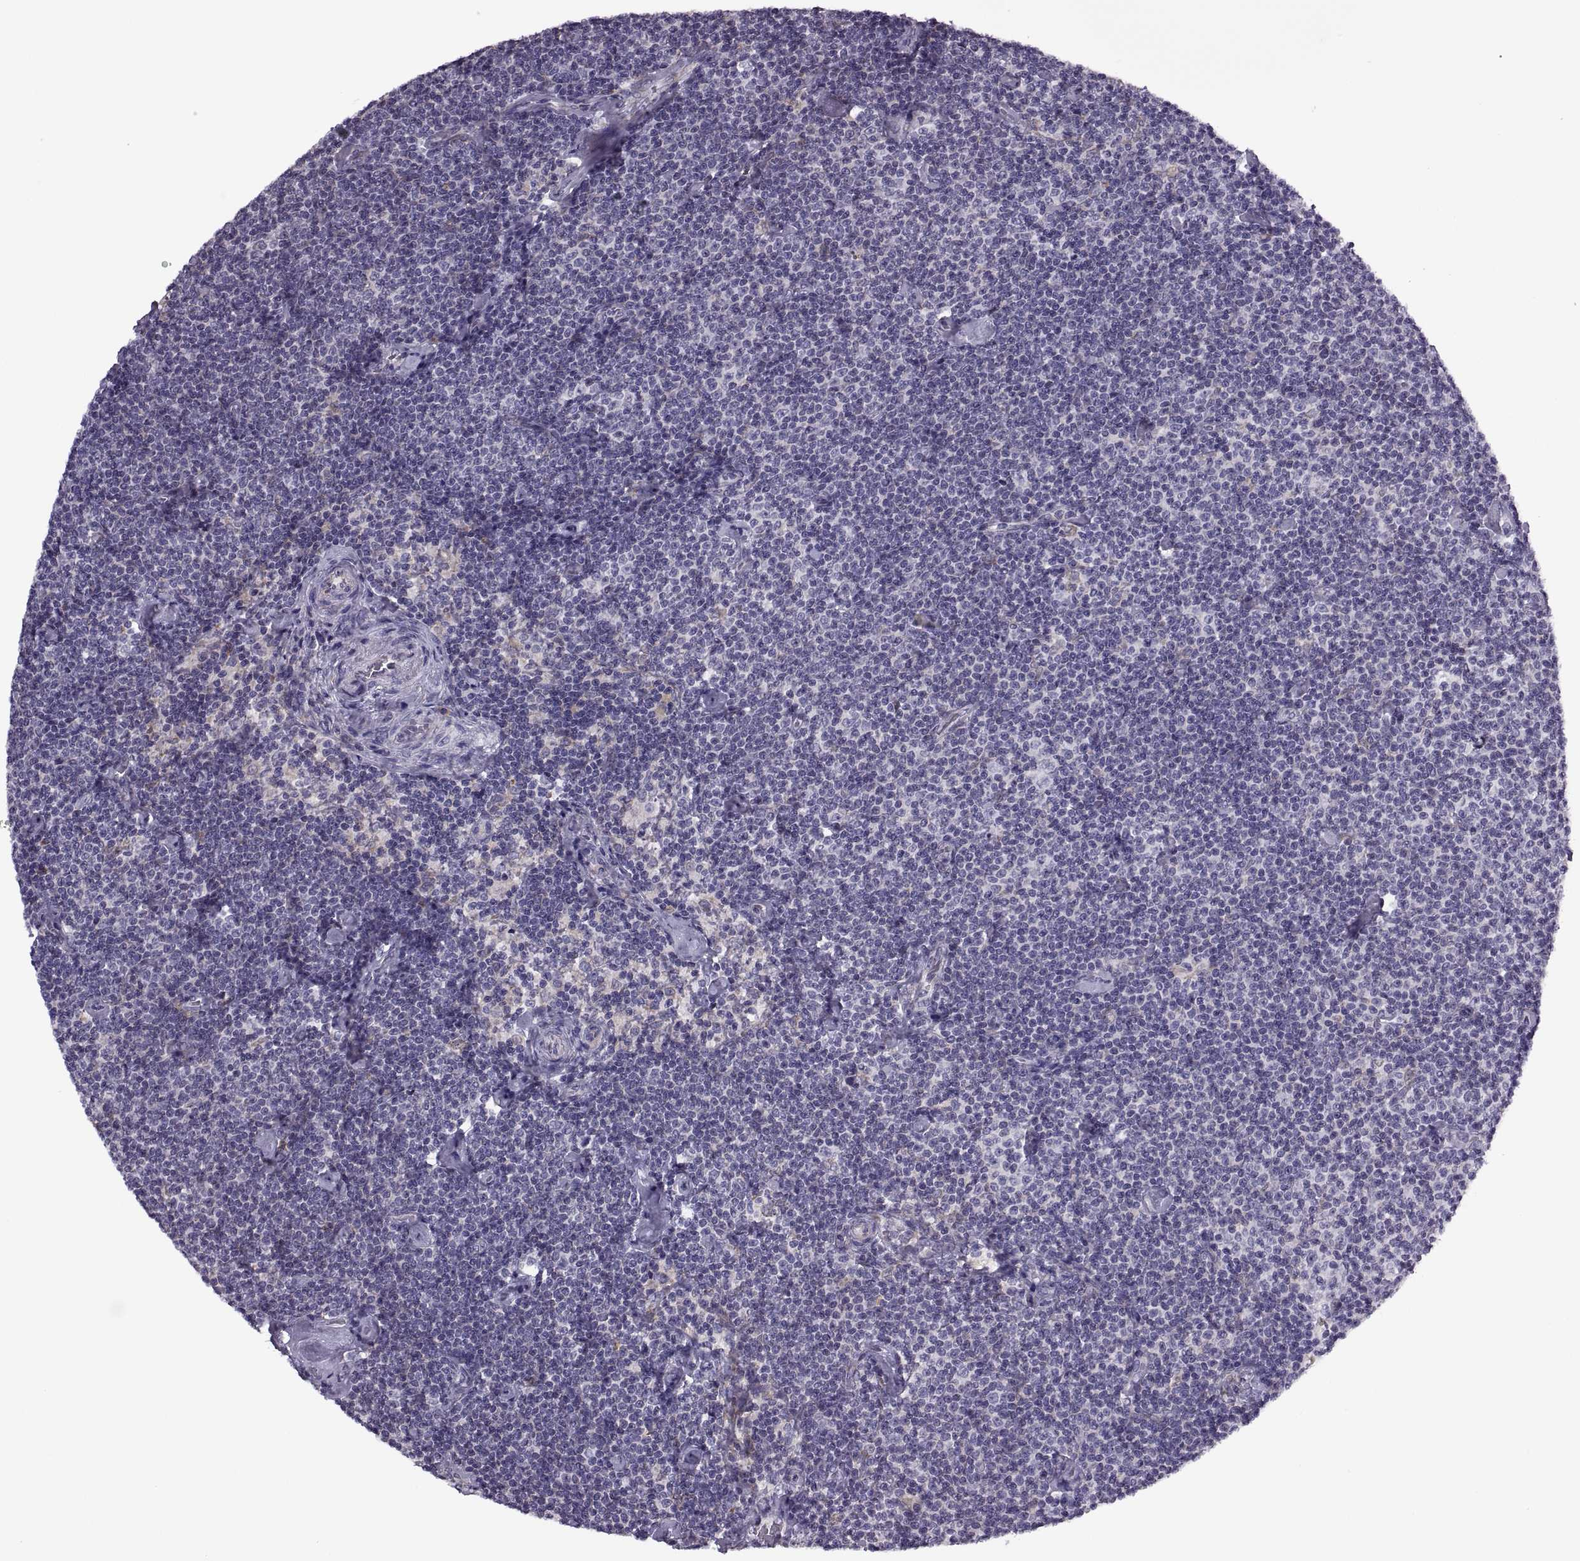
{"staining": {"intensity": "negative", "quantity": "none", "location": "none"}, "tissue": "lymphoma", "cell_type": "Tumor cells", "image_type": "cancer", "snomed": [{"axis": "morphology", "description": "Malignant lymphoma, non-Hodgkin's type, Low grade"}, {"axis": "topography", "description": "Lymph node"}], "caption": "This is an immunohistochemistry (IHC) histopathology image of malignant lymphoma, non-Hodgkin's type (low-grade). There is no staining in tumor cells.", "gene": "LETM2", "patient": {"sex": "male", "age": 81}}